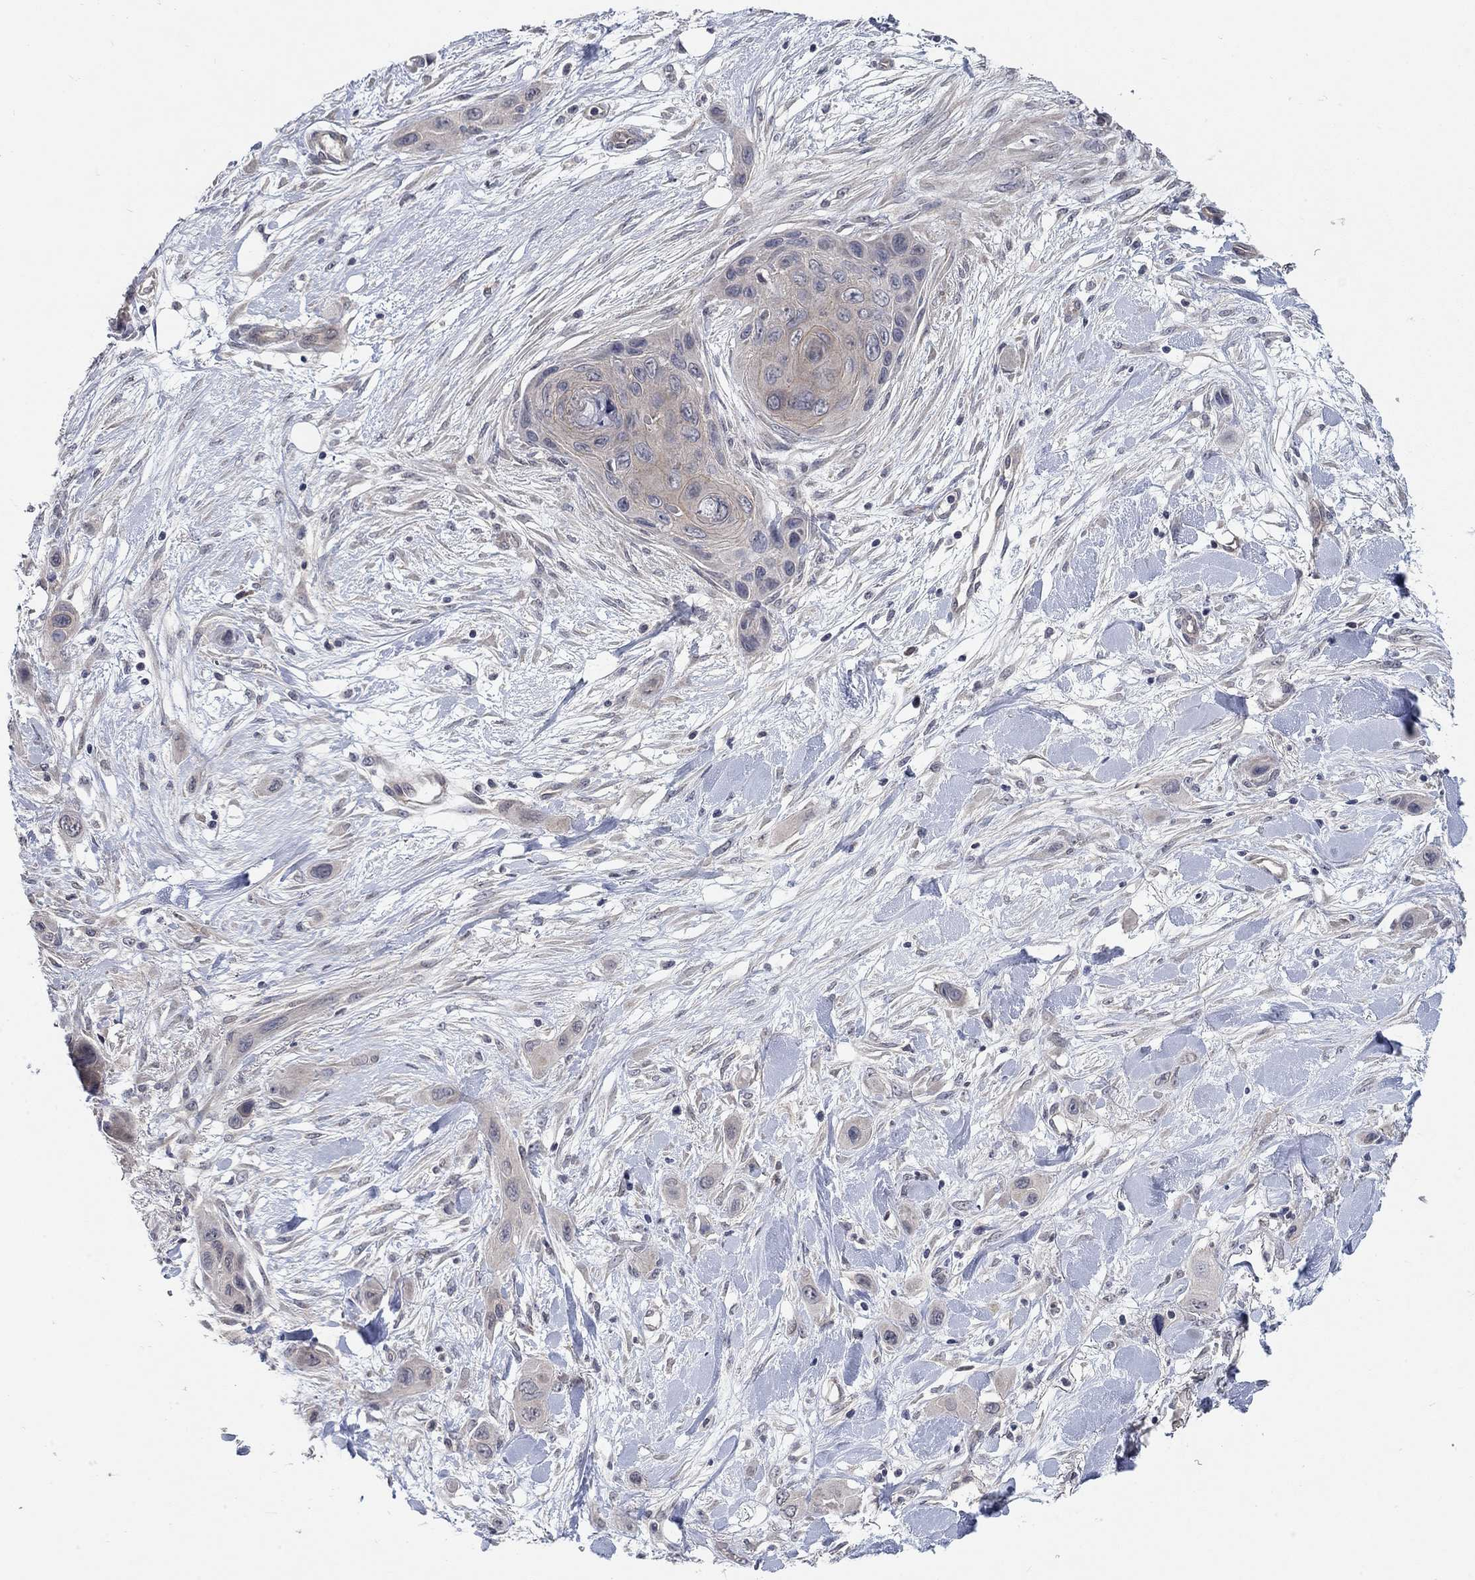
{"staining": {"intensity": "weak", "quantity": "<25%", "location": "cytoplasmic/membranous"}, "tissue": "skin cancer", "cell_type": "Tumor cells", "image_type": "cancer", "snomed": [{"axis": "morphology", "description": "Squamous cell carcinoma, NOS"}, {"axis": "topography", "description": "Skin"}], "caption": "Immunohistochemistry micrograph of neoplastic tissue: squamous cell carcinoma (skin) stained with DAB (3,3'-diaminobenzidine) demonstrates no significant protein staining in tumor cells. The staining is performed using DAB brown chromogen with nuclei counter-stained in using hematoxylin.", "gene": "WASF3", "patient": {"sex": "male", "age": 79}}